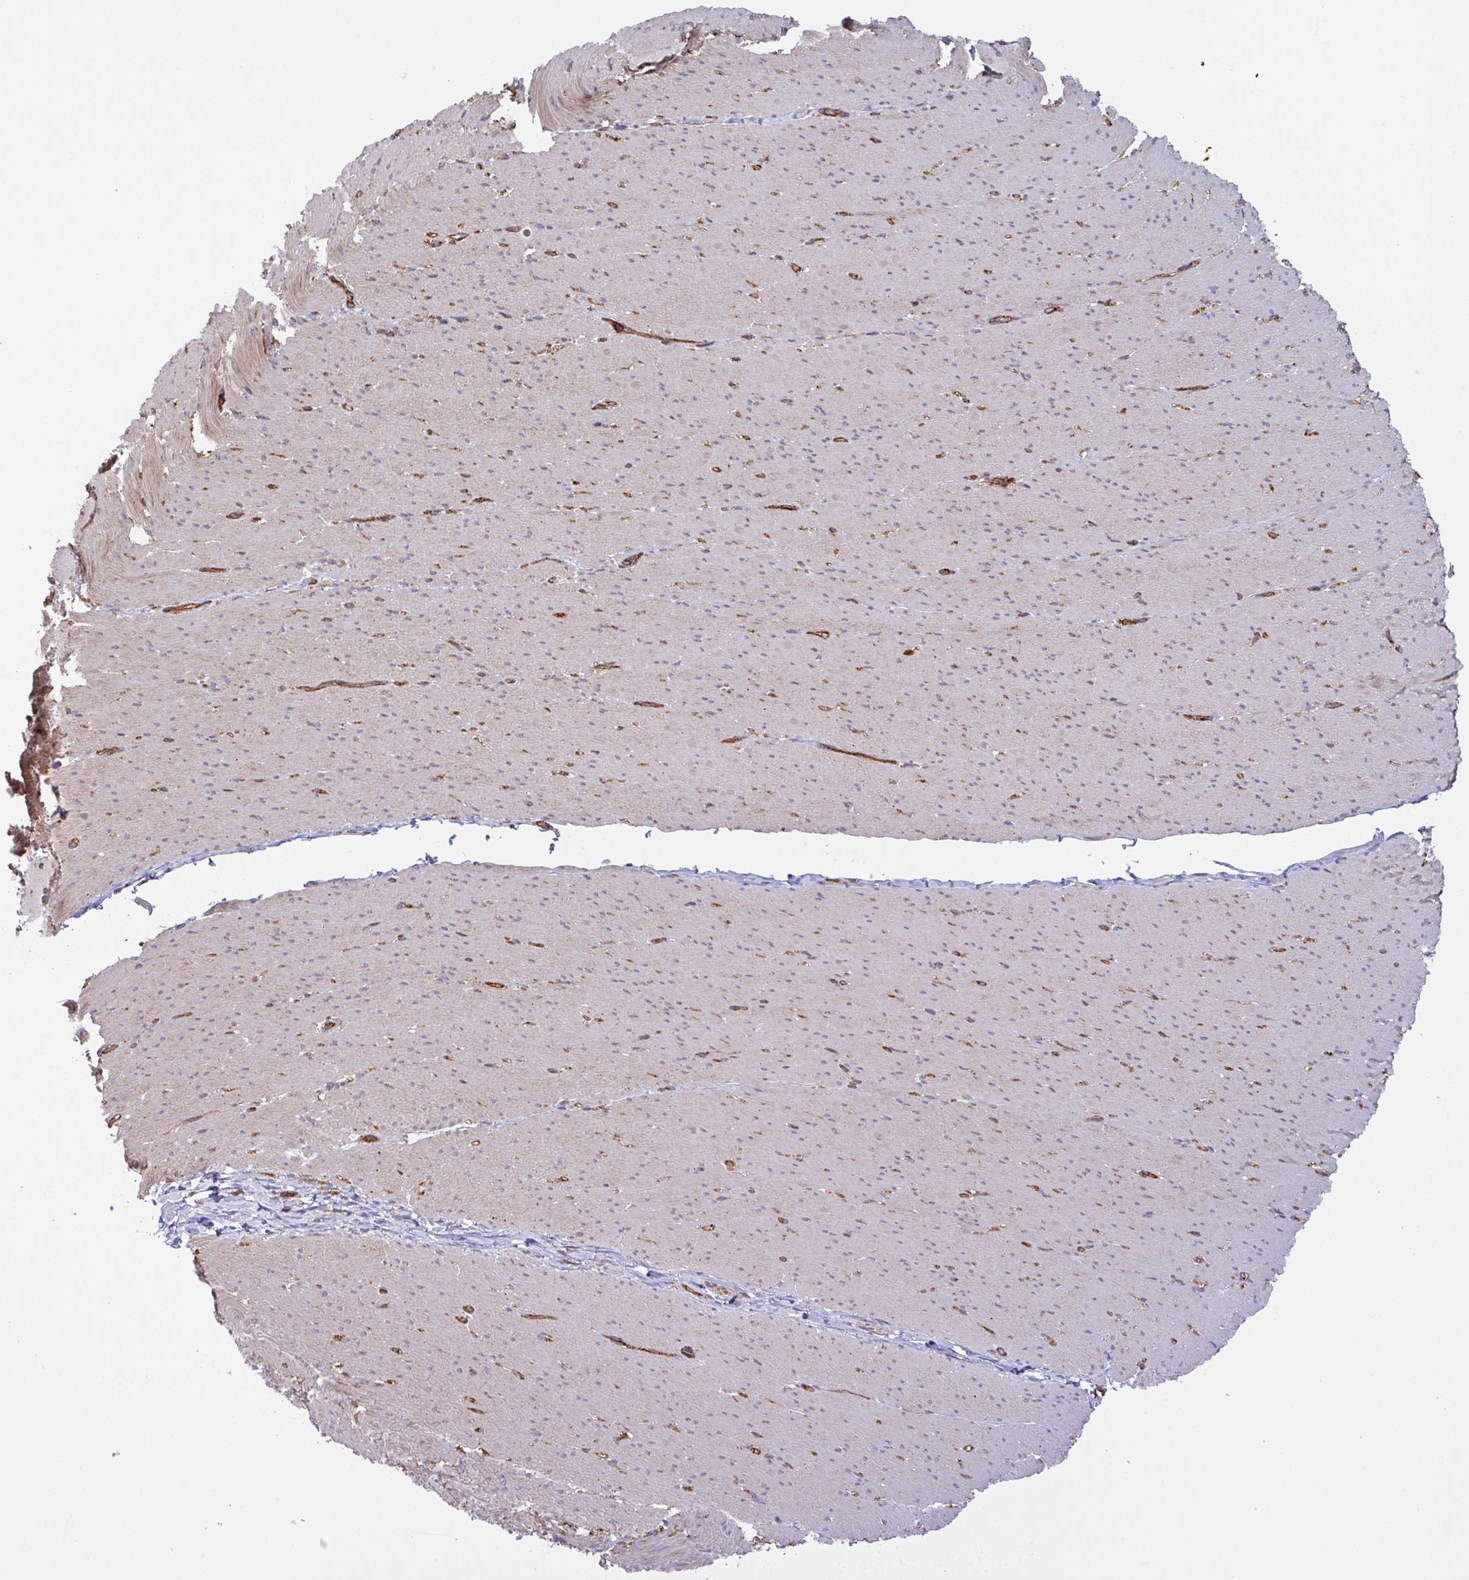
{"staining": {"intensity": "negative", "quantity": "none", "location": "none"}, "tissue": "smooth muscle", "cell_type": "Smooth muscle cells", "image_type": "normal", "snomed": [{"axis": "morphology", "description": "Normal tissue, NOS"}, {"axis": "topography", "description": "Smooth muscle"}, {"axis": "topography", "description": "Rectum"}], "caption": "High magnification brightfield microscopy of benign smooth muscle stained with DAB (3,3'-diaminobenzidine) (brown) and counterstained with hematoxylin (blue): smooth muscle cells show no significant positivity. (DAB (3,3'-diaminobenzidine) IHC visualized using brightfield microscopy, high magnification).", "gene": "C4orf36", "patient": {"sex": "male", "age": 53}}